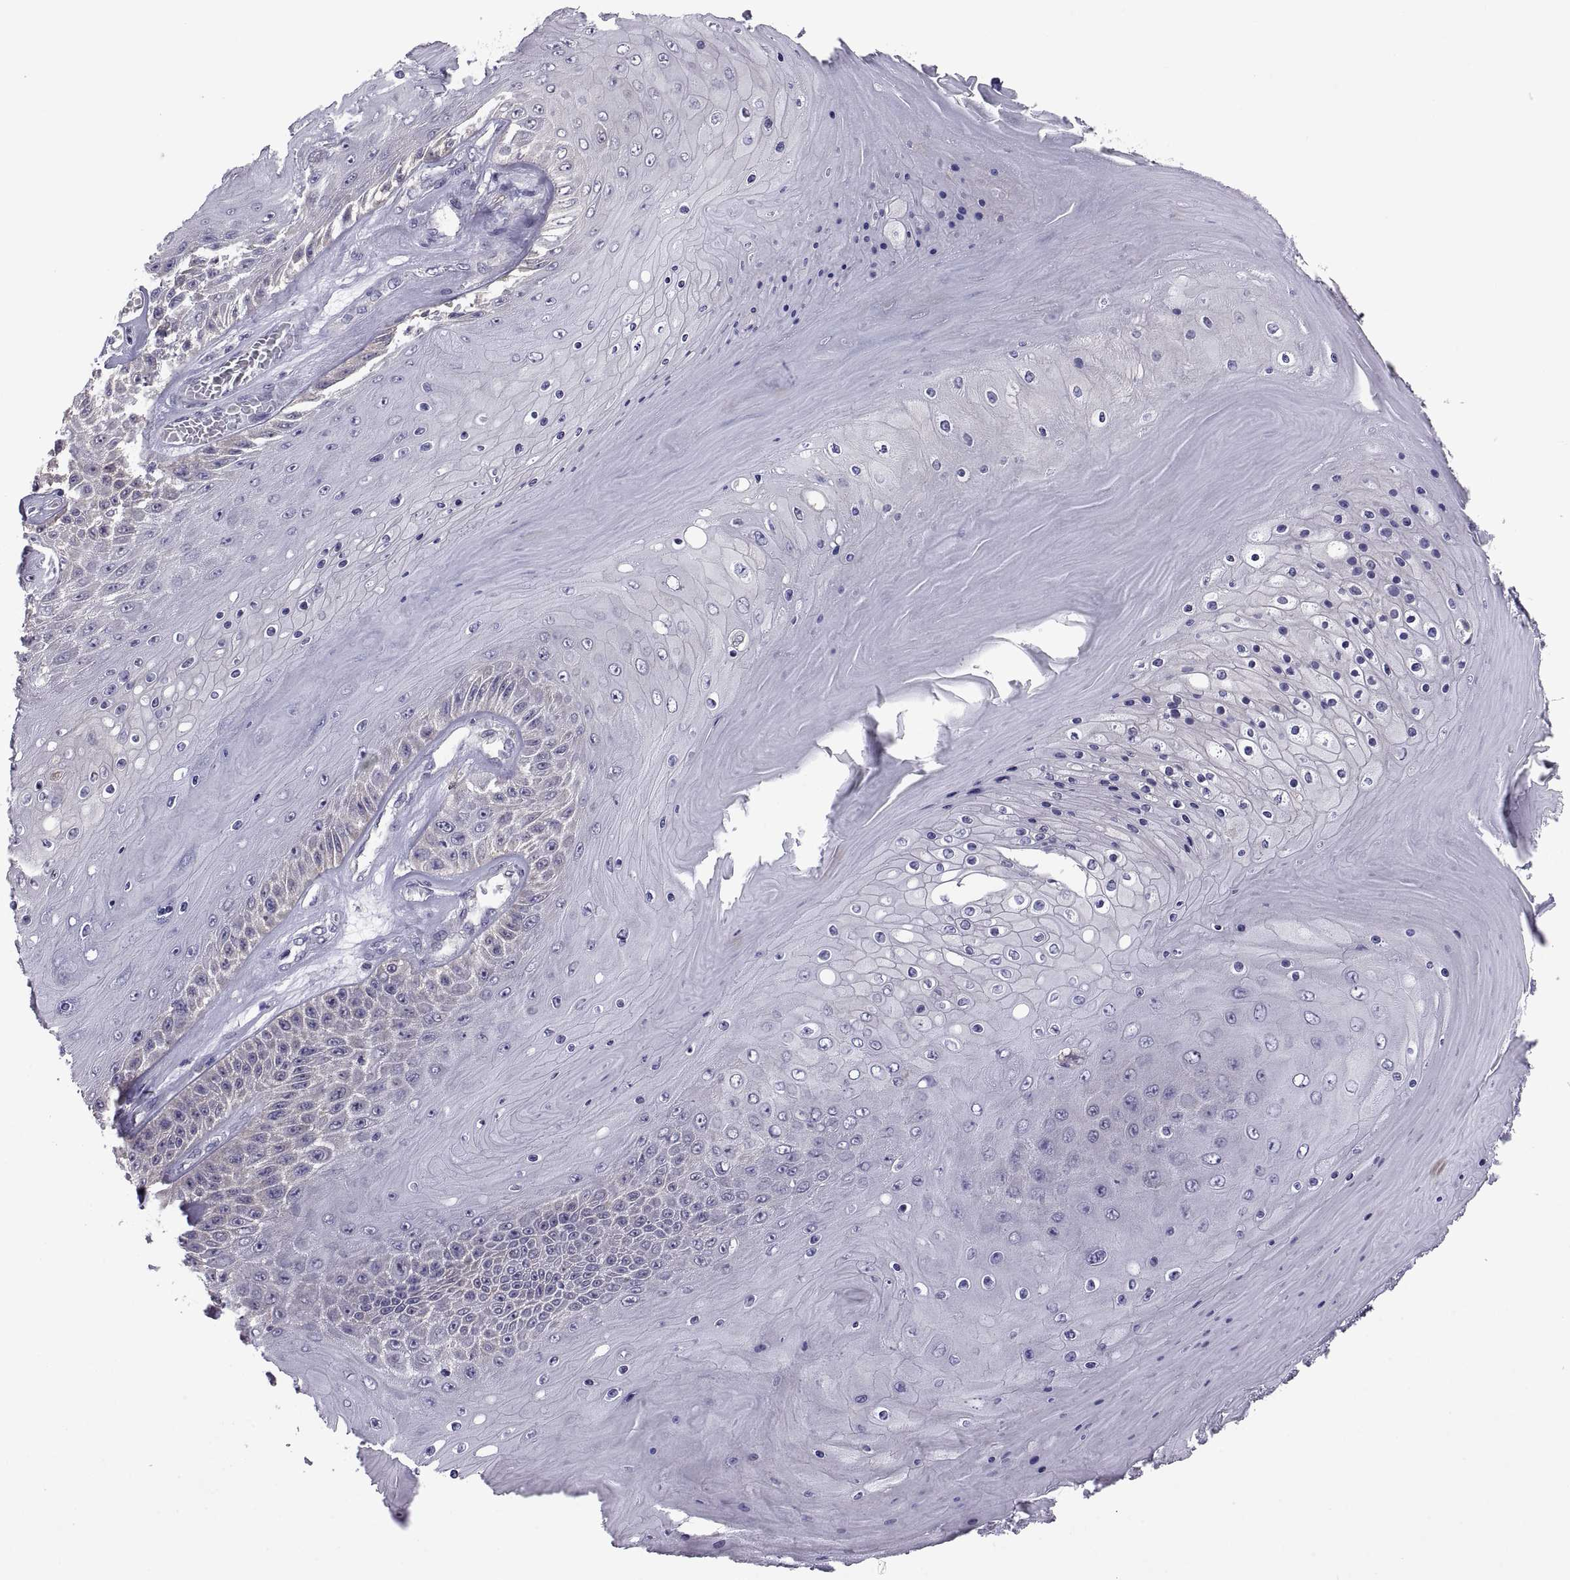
{"staining": {"intensity": "negative", "quantity": "none", "location": "none"}, "tissue": "skin cancer", "cell_type": "Tumor cells", "image_type": "cancer", "snomed": [{"axis": "morphology", "description": "Squamous cell carcinoma, NOS"}, {"axis": "topography", "description": "Skin"}], "caption": "Photomicrograph shows no significant protein expression in tumor cells of skin cancer.", "gene": "FGF9", "patient": {"sex": "male", "age": 62}}